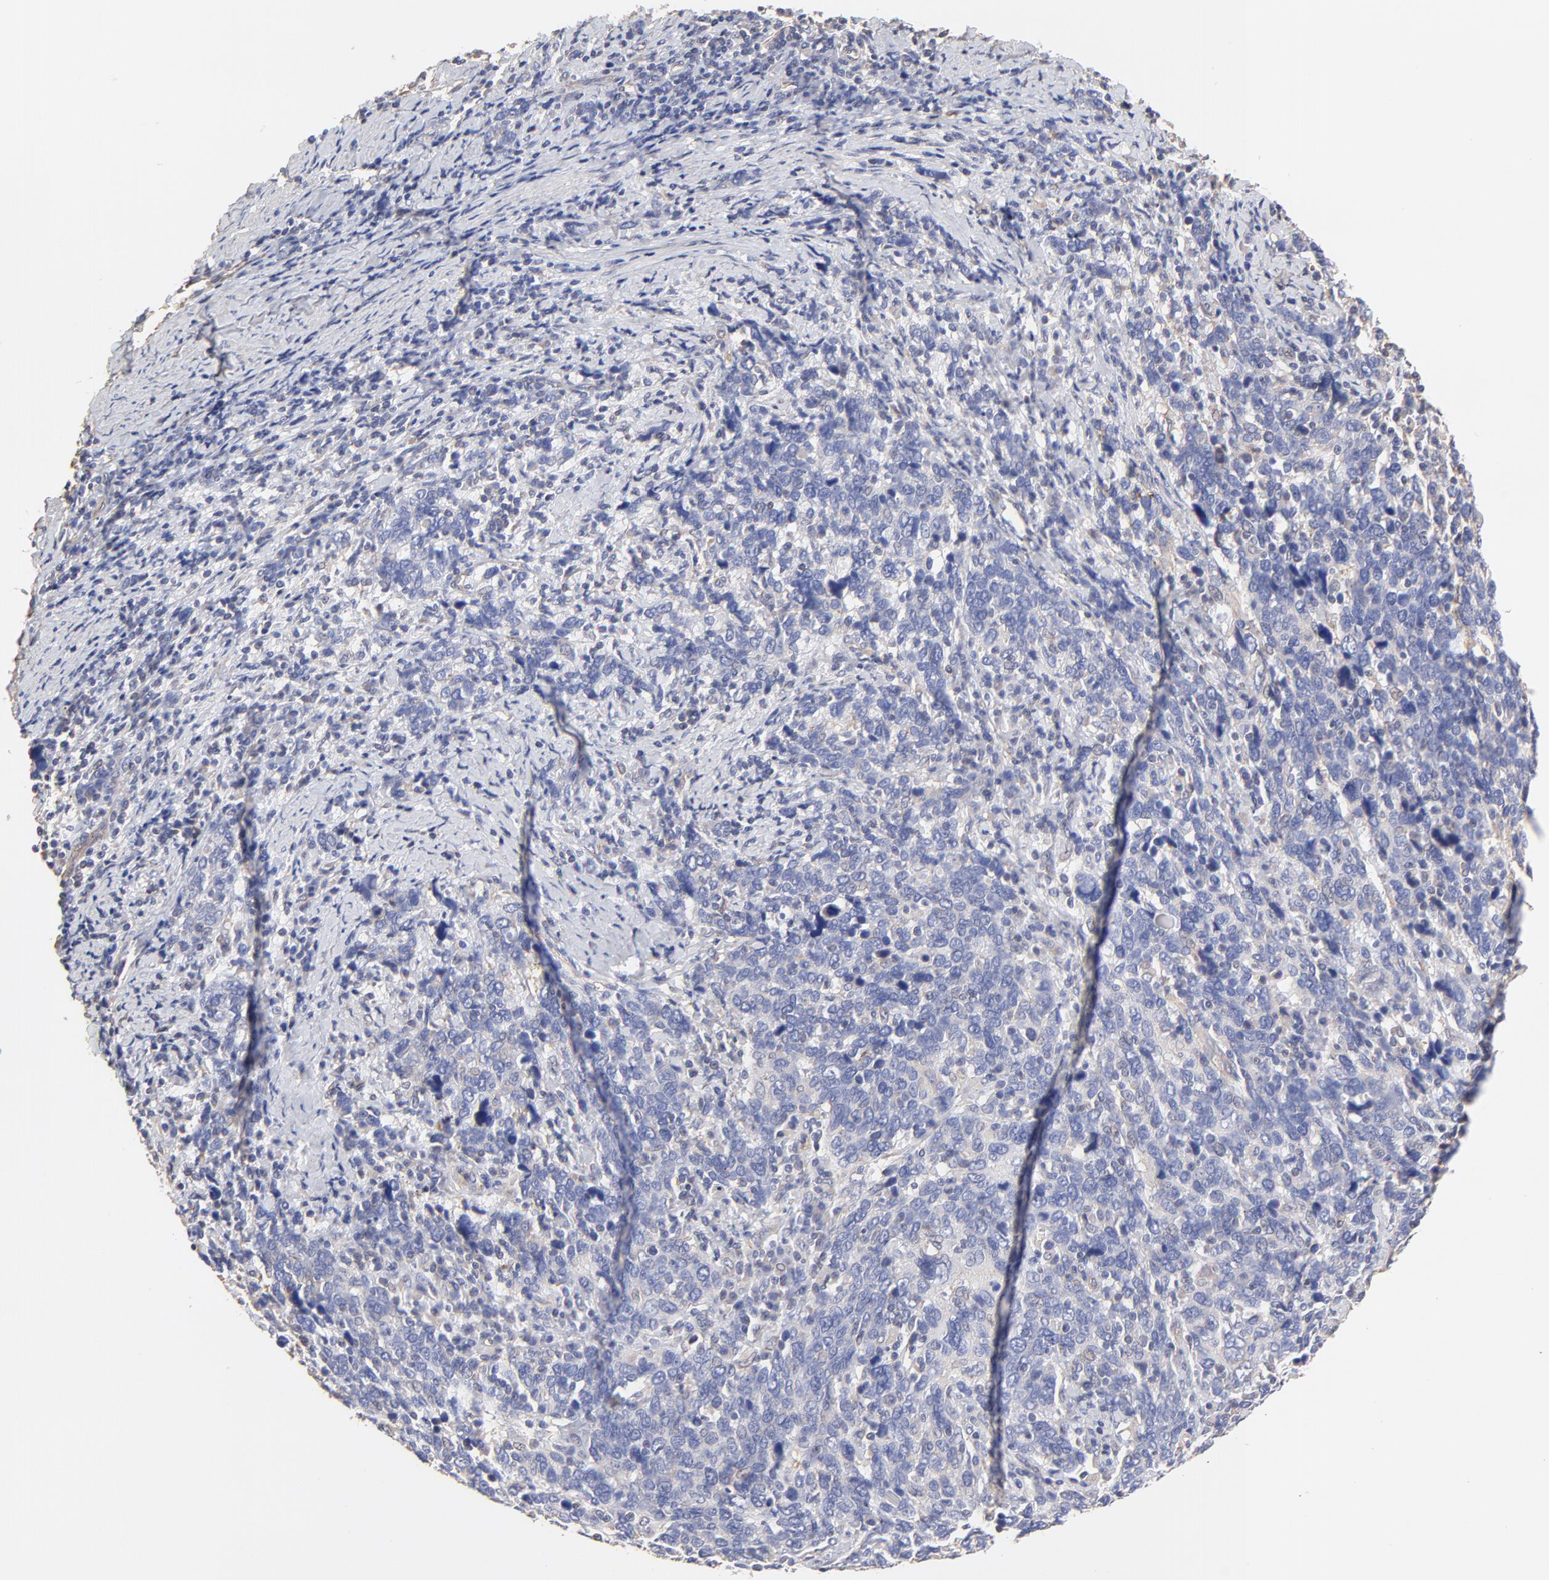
{"staining": {"intensity": "negative", "quantity": "none", "location": "none"}, "tissue": "cervical cancer", "cell_type": "Tumor cells", "image_type": "cancer", "snomed": [{"axis": "morphology", "description": "Squamous cell carcinoma, NOS"}, {"axis": "topography", "description": "Cervix"}], "caption": "Immunohistochemical staining of cervical squamous cell carcinoma shows no significant positivity in tumor cells.", "gene": "LRCH2", "patient": {"sex": "female", "age": 41}}